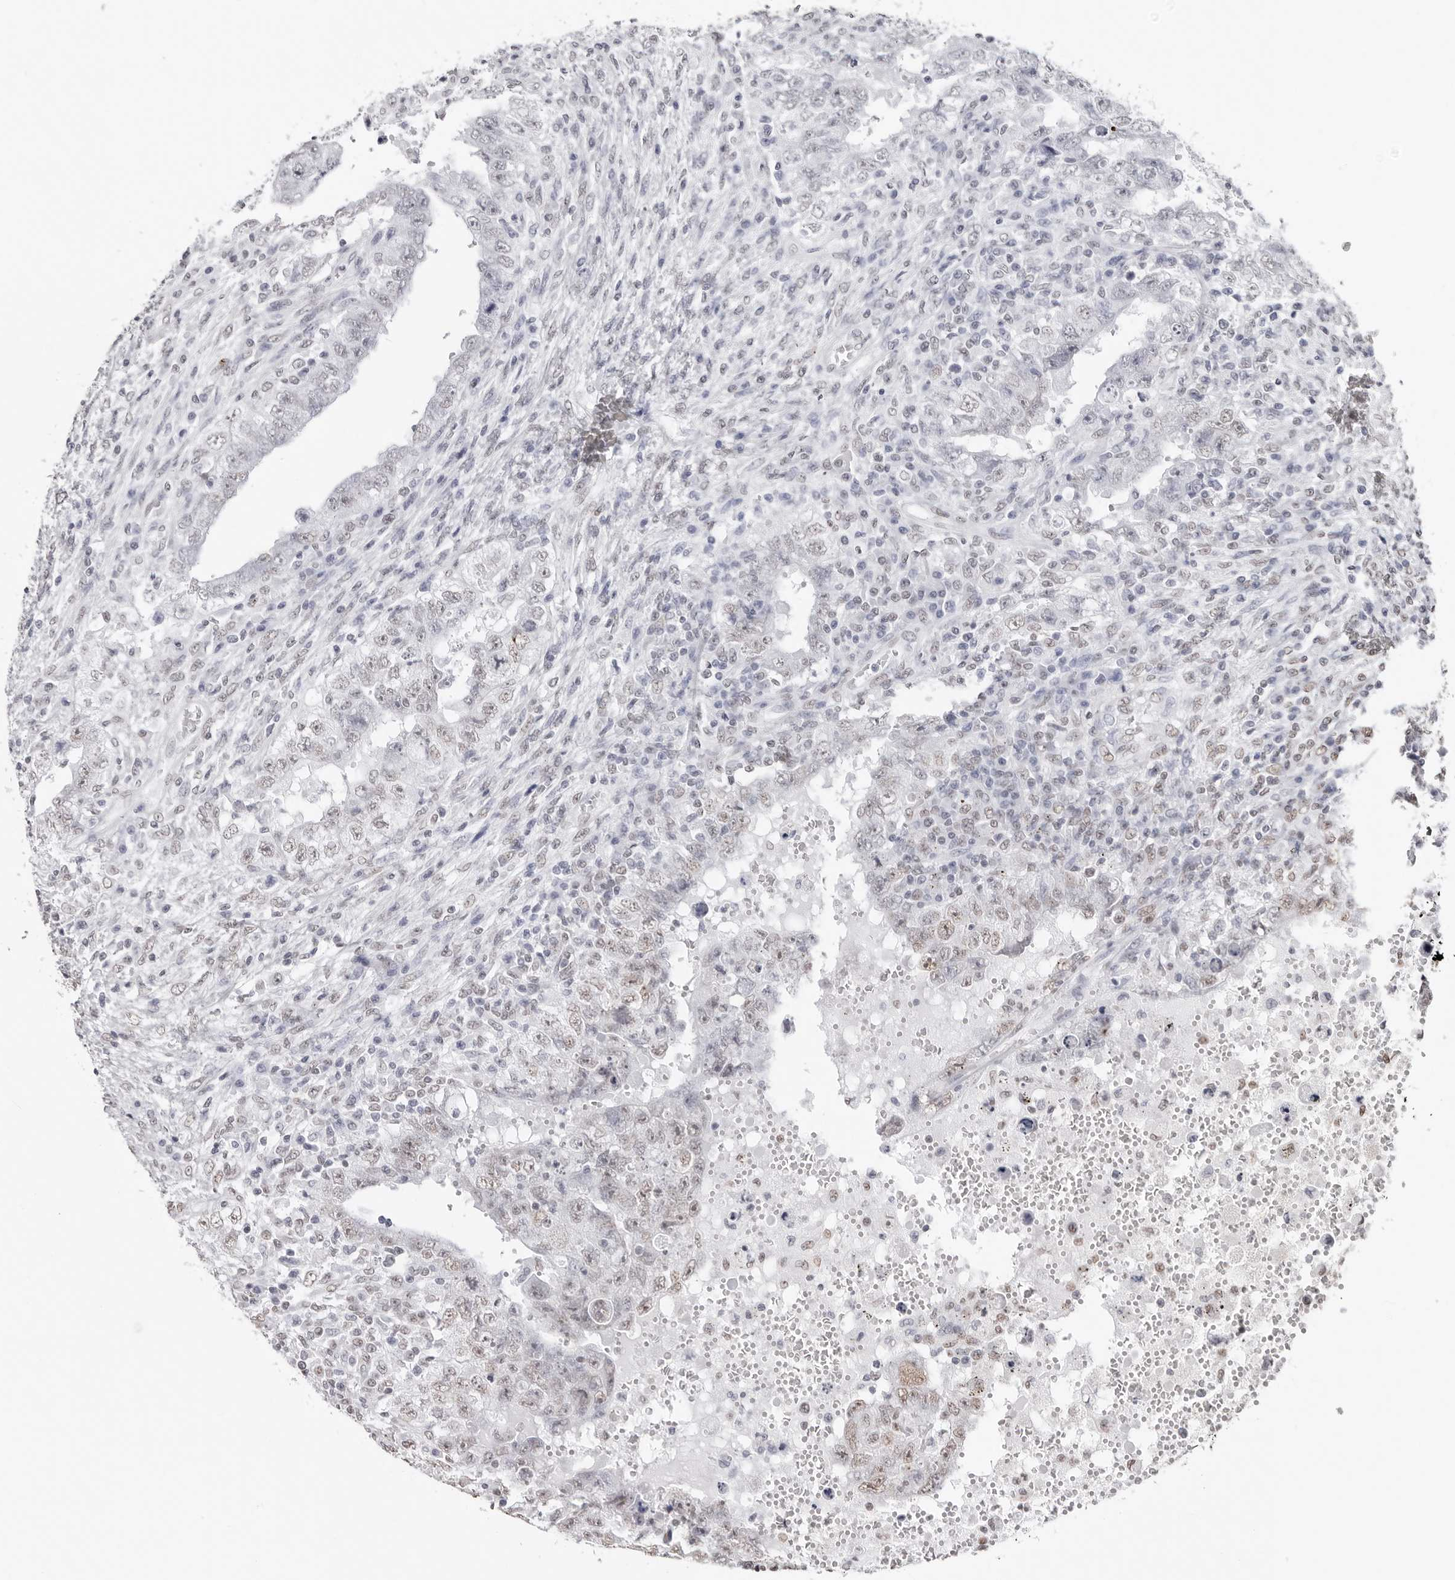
{"staining": {"intensity": "weak", "quantity": "<25%", "location": "nuclear"}, "tissue": "testis cancer", "cell_type": "Tumor cells", "image_type": "cancer", "snomed": [{"axis": "morphology", "description": "Carcinoma, Embryonal, NOS"}, {"axis": "topography", "description": "Testis"}], "caption": "High power microscopy micrograph of an immunohistochemistry micrograph of testis cancer, revealing no significant staining in tumor cells.", "gene": "OLIG3", "patient": {"sex": "male", "age": 26}}